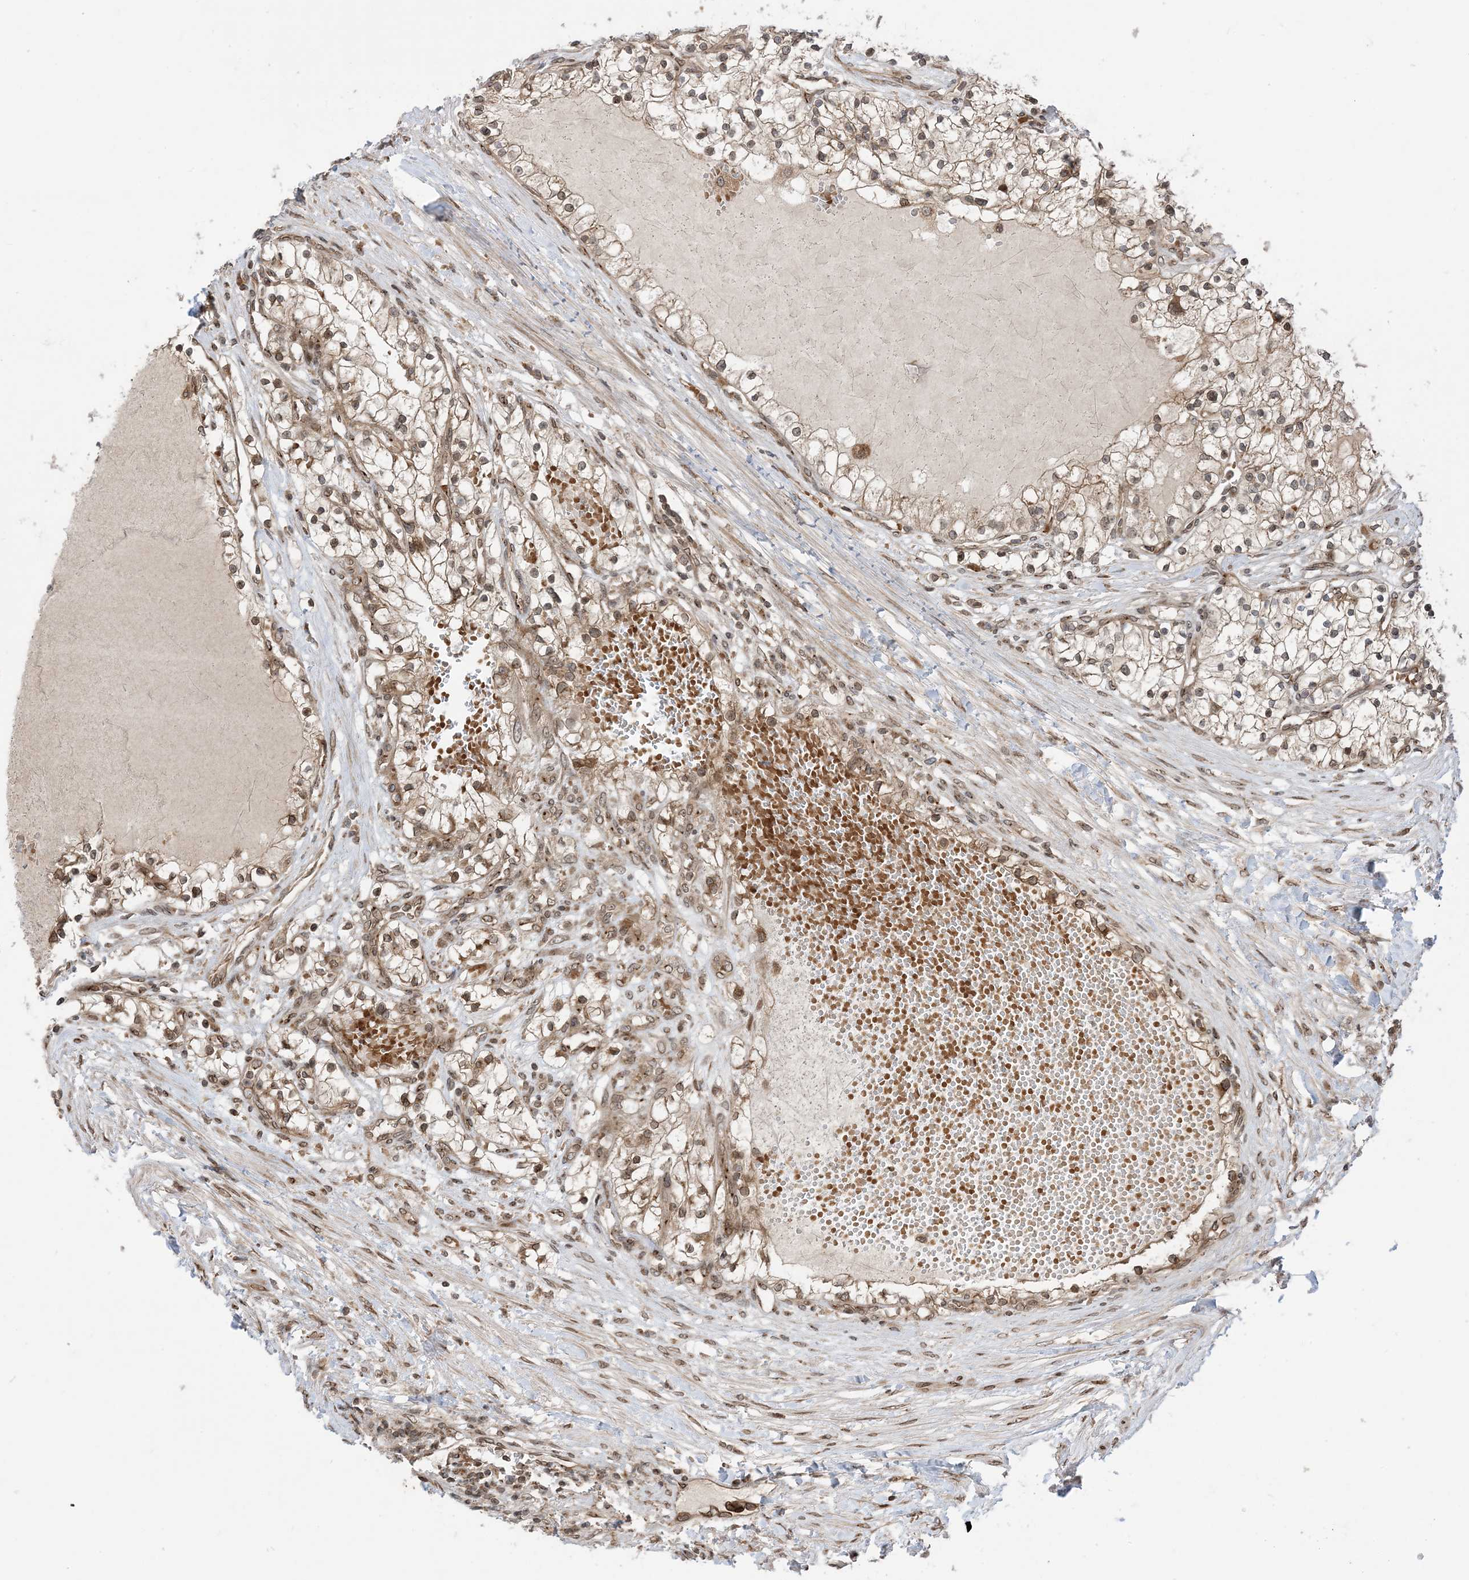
{"staining": {"intensity": "moderate", "quantity": "25%-75%", "location": "cytoplasmic/membranous"}, "tissue": "renal cancer", "cell_type": "Tumor cells", "image_type": "cancer", "snomed": [{"axis": "morphology", "description": "Normal tissue, NOS"}, {"axis": "morphology", "description": "Adenocarcinoma, NOS"}, {"axis": "topography", "description": "Kidney"}], "caption": "This image demonstrates immunohistochemistry staining of human renal adenocarcinoma, with medium moderate cytoplasmic/membranous expression in approximately 25%-75% of tumor cells.", "gene": "CASP4", "patient": {"sex": "male", "age": 68}}